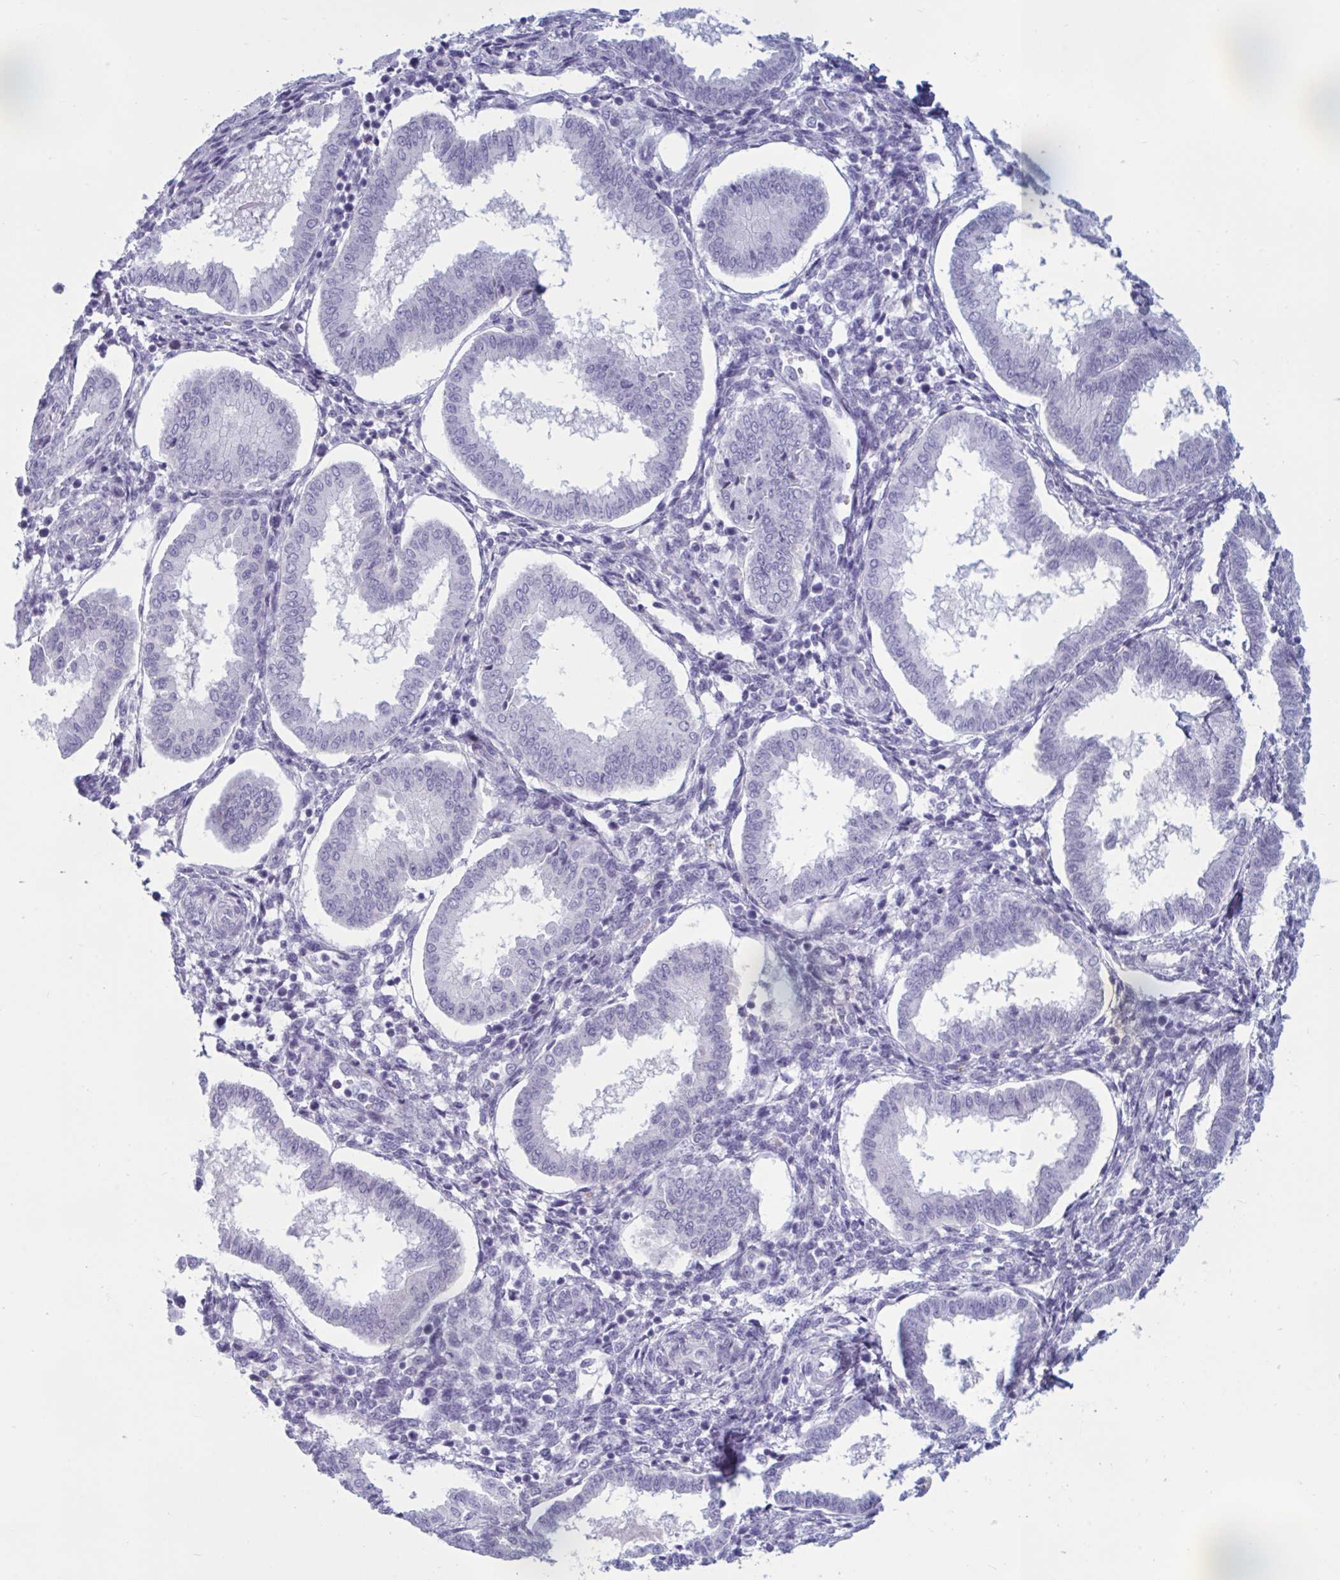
{"staining": {"intensity": "negative", "quantity": "none", "location": "none"}, "tissue": "endometrium", "cell_type": "Cells in endometrial stroma", "image_type": "normal", "snomed": [{"axis": "morphology", "description": "Normal tissue, NOS"}, {"axis": "topography", "description": "Endometrium"}], "caption": "IHC micrograph of benign human endometrium stained for a protein (brown), which demonstrates no staining in cells in endometrial stroma. Brightfield microscopy of IHC stained with DAB (brown) and hematoxylin (blue), captured at high magnification.", "gene": "OR1L3", "patient": {"sex": "female", "age": 24}}